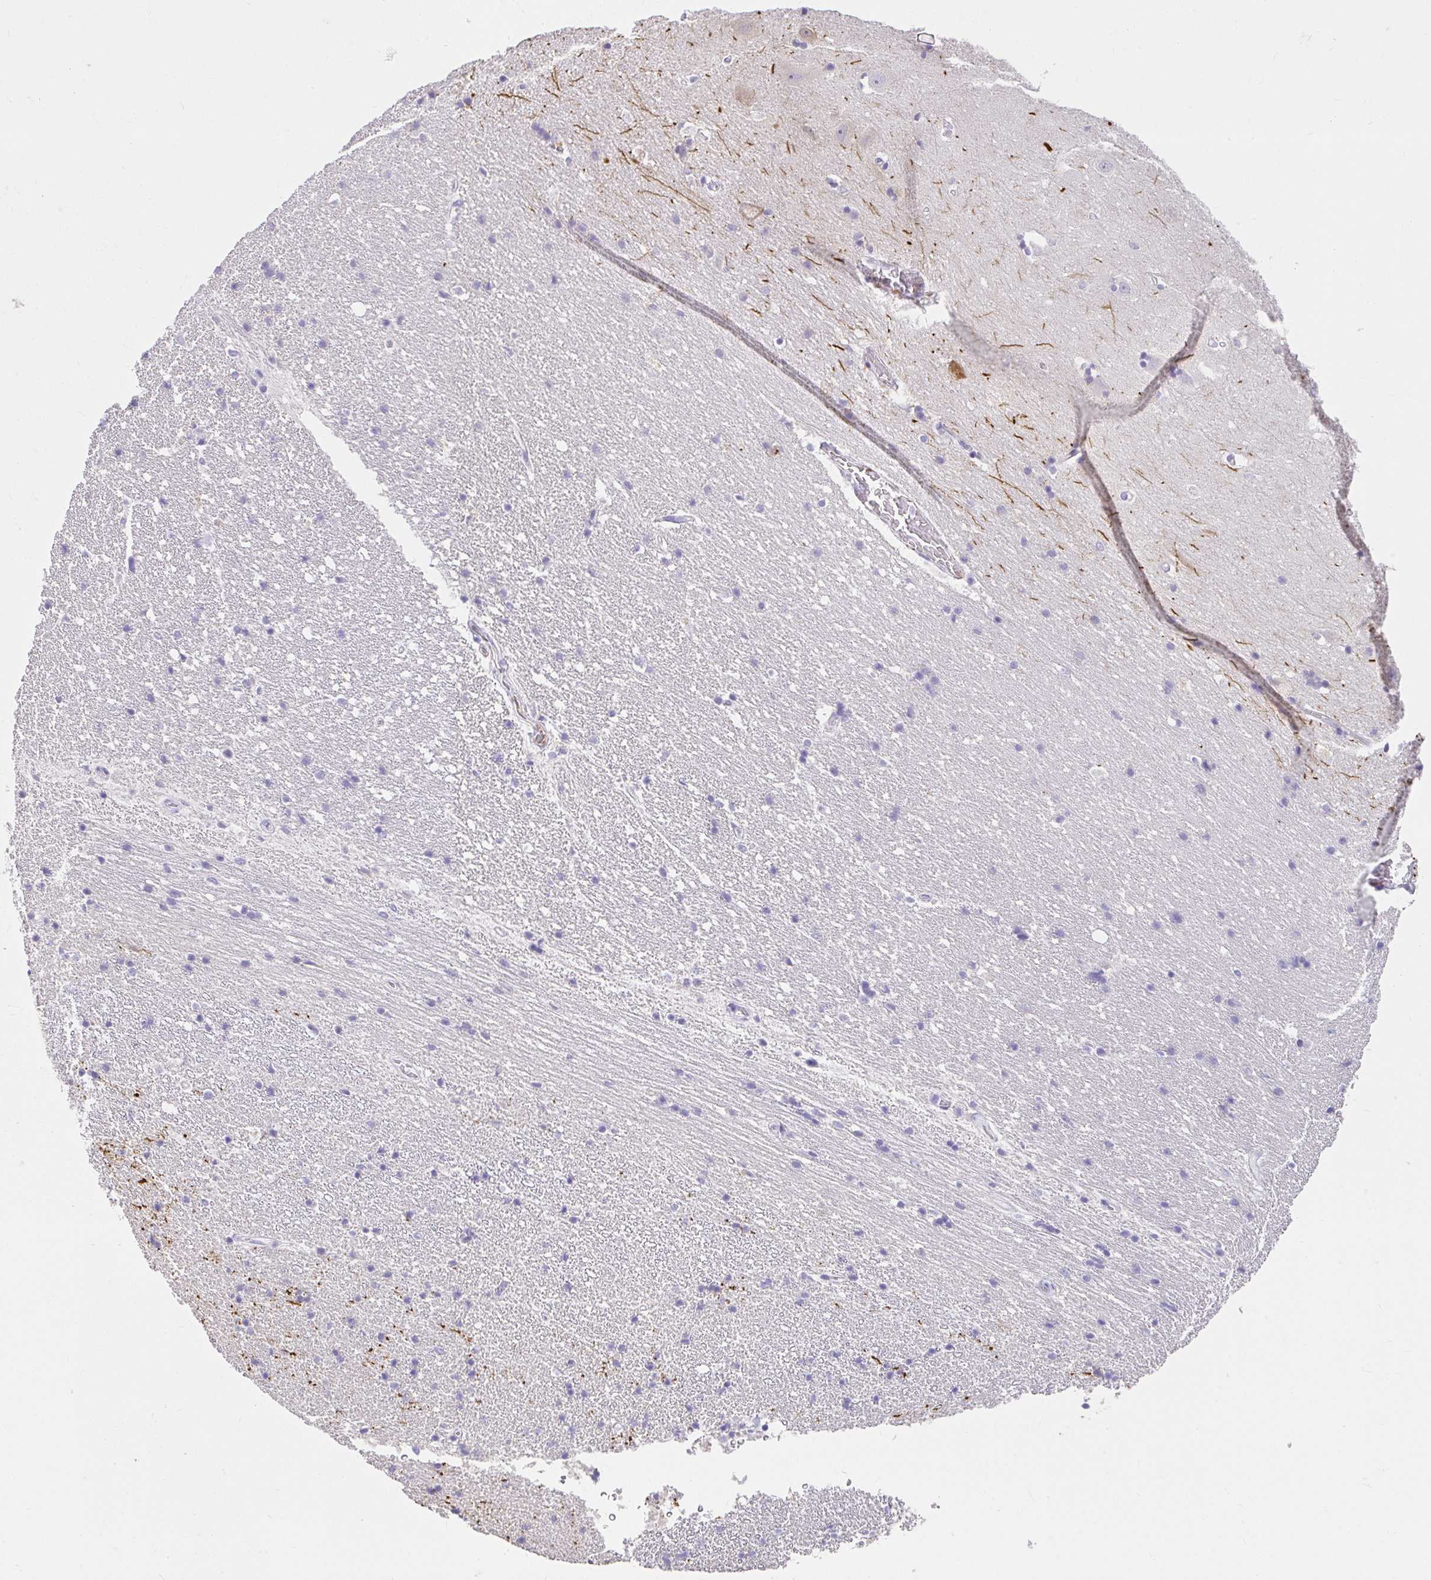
{"staining": {"intensity": "negative", "quantity": "none", "location": "none"}, "tissue": "hippocampus", "cell_type": "Glial cells", "image_type": "normal", "snomed": [{"axis": "morphology", "description": "Normal tissue, NOS"}, {"axis": "topography", "description": "Hippocampus"}], "caption": "This is a photomicrograph of immunohistochemistry (IHC) staining of normal hippocampus, which shows no staining in glial cells.", "gene": "VGLL1", "patient": {"sex": "male", "age": 63}}